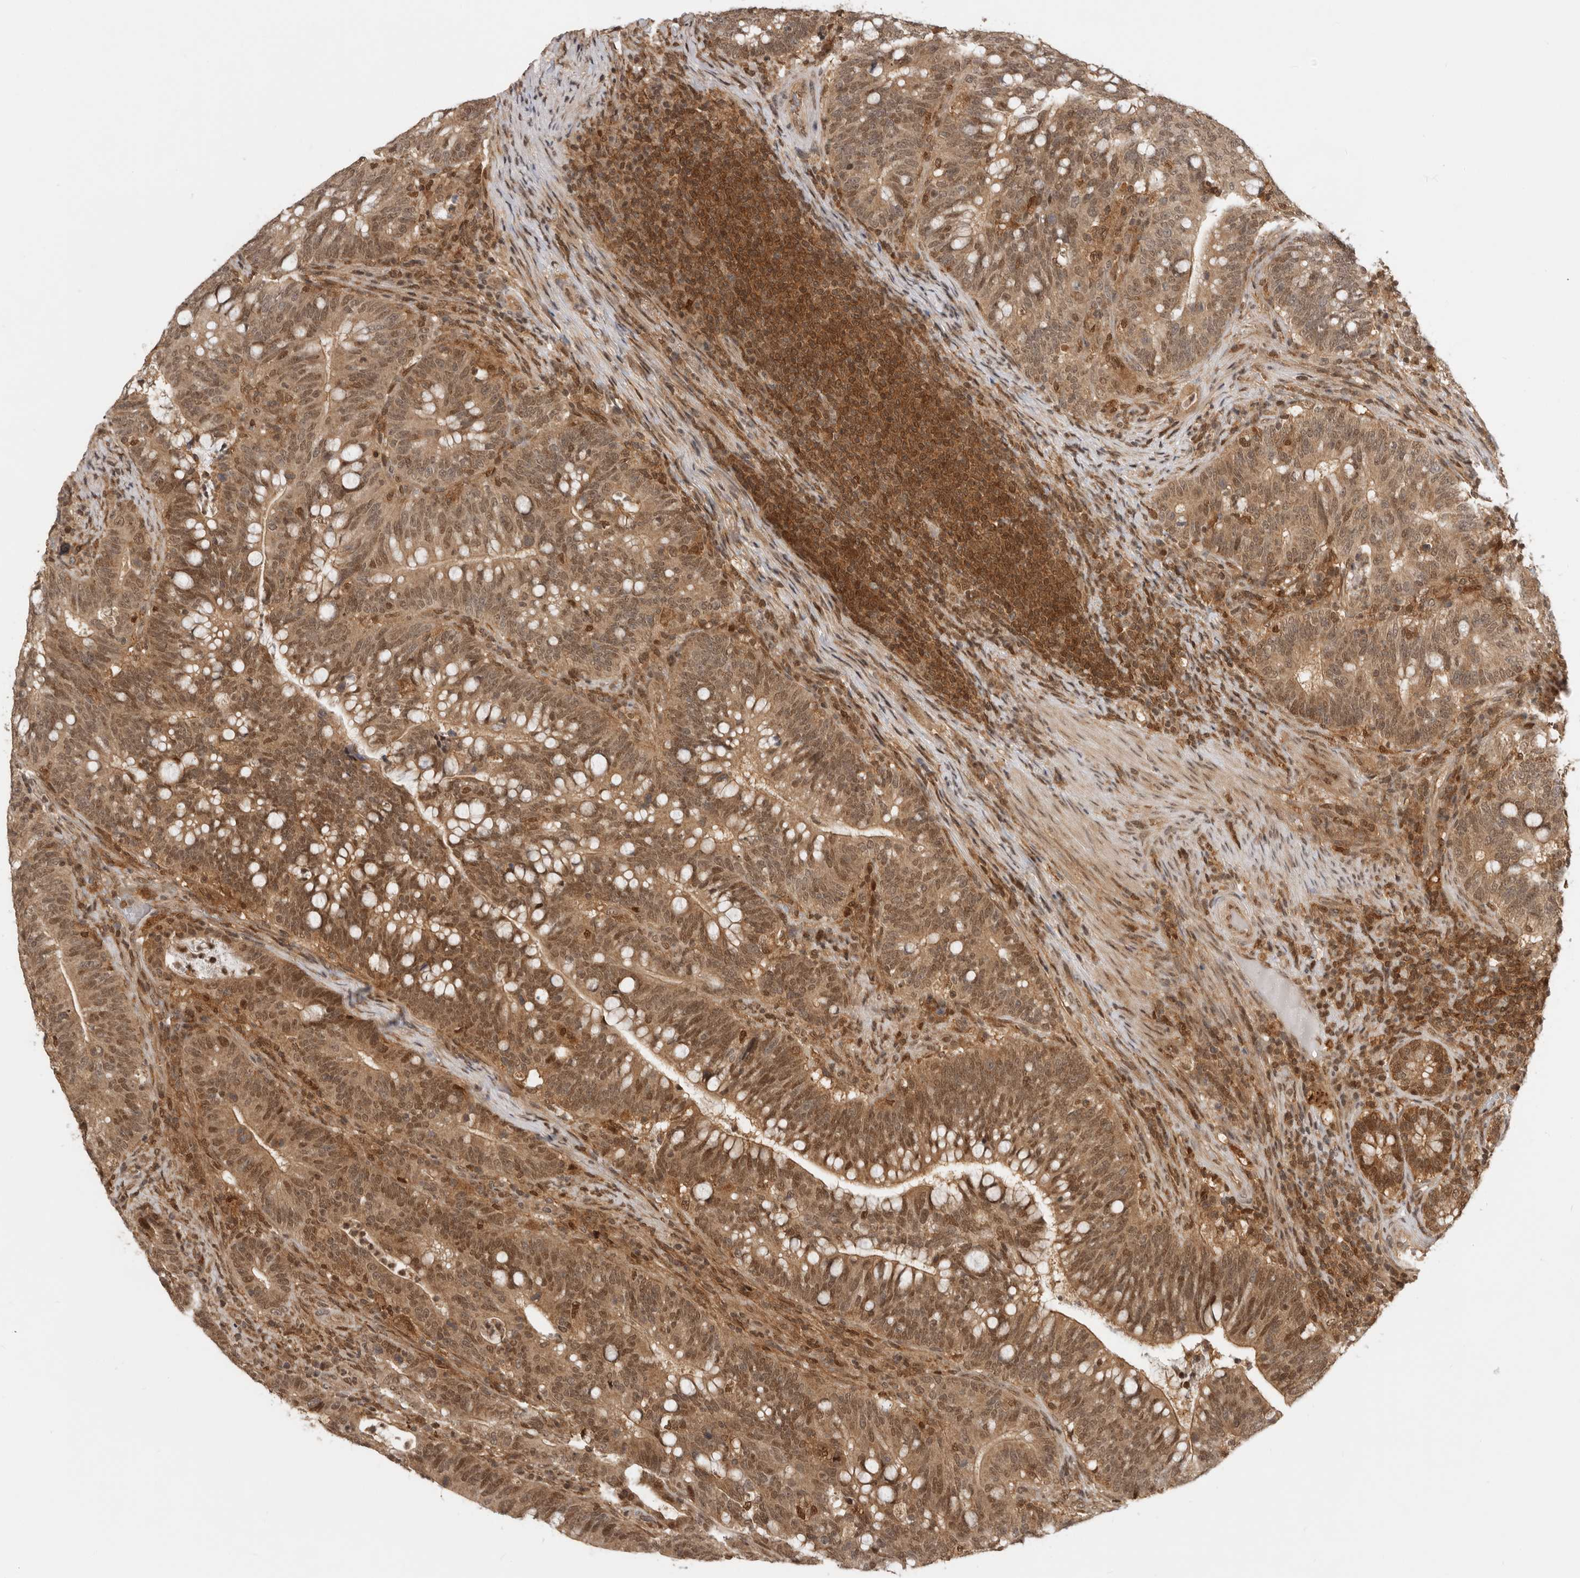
{"staining": {"intensity": "moderate", "quantity": ">75%", "location": "cytoplasmic/membranous,nuclear"}, "tissue": "colorectal cancer", "cell_type": "Tumor cells", "image_type": "cancer", "snomed": [{"axis": "morphology", "description": "Adenocarcinoma, NOS"}, {"axis": "topography", "description": "Colon"}], "caption": "Immunohistochemistry (DAB (3,3'-diaminobenzidine)) staining of human colorectal adenocarcinoma displays moderate cytoplasmic/membranous and nuclear protein positivity in approximately >75% of tumor cells.", "gene": "ADPRS", "patient": {"sex": "female", "age": 66}}